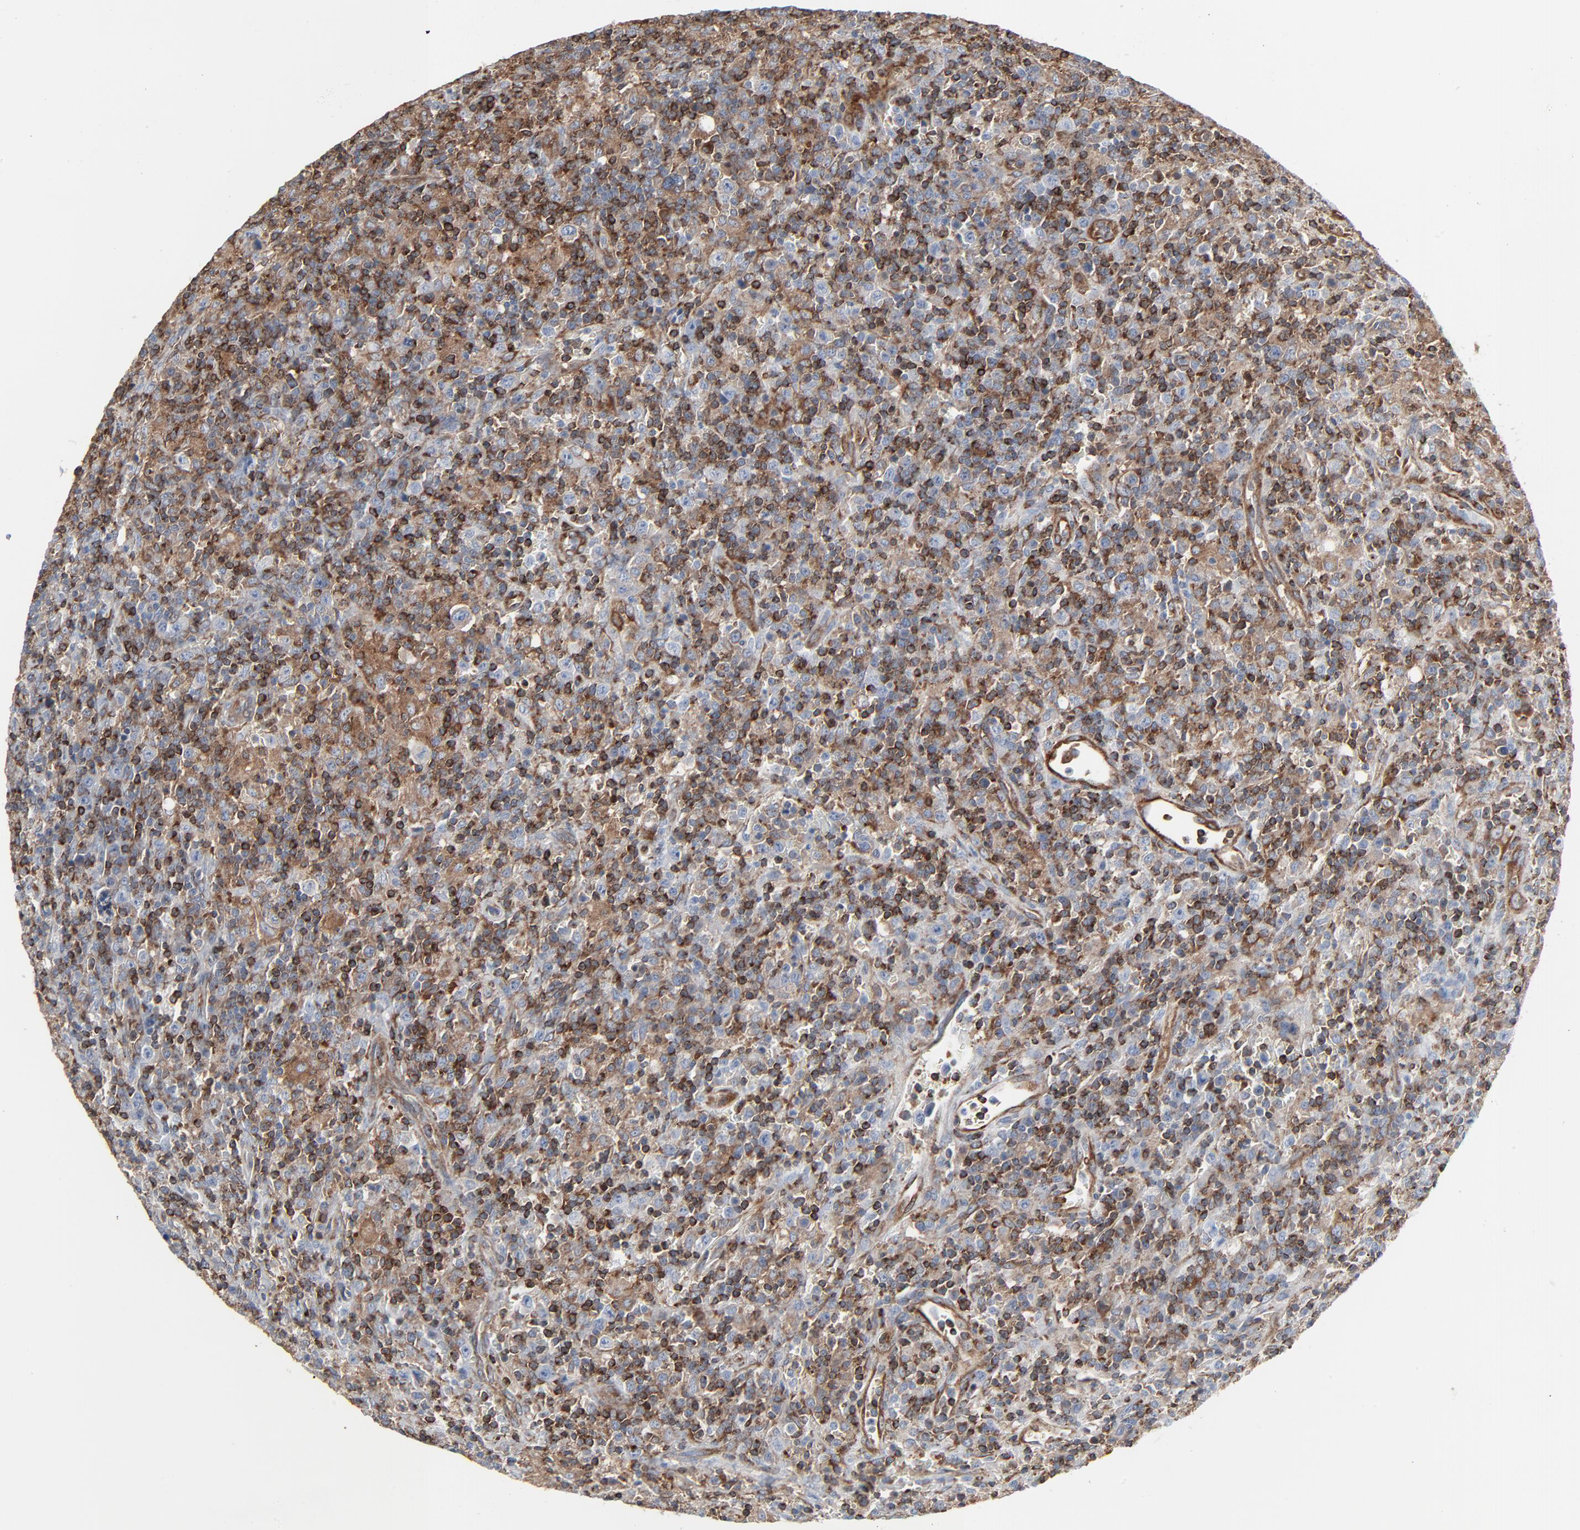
{"staining": {"intensity": "strong", "quantity": ">75%", "location": "cytoplasmic/membranous"}, "tissue": "lymphoma", "cell_type": "Tumor cells", "image_type": "cancer", "snomed": [{"axis": "morphology", "description": "Hodgkin's disease, NOS"}, {"axis": "topography", "description": "Lymph node"}], "caption": "Protein staining of Hodgkin's disease tissue shows strong cytoplasmic/membranous staining in about >75% of tumor cells.", "gene": "OPTN", "patient": {"sex": "male", "age": 65}}